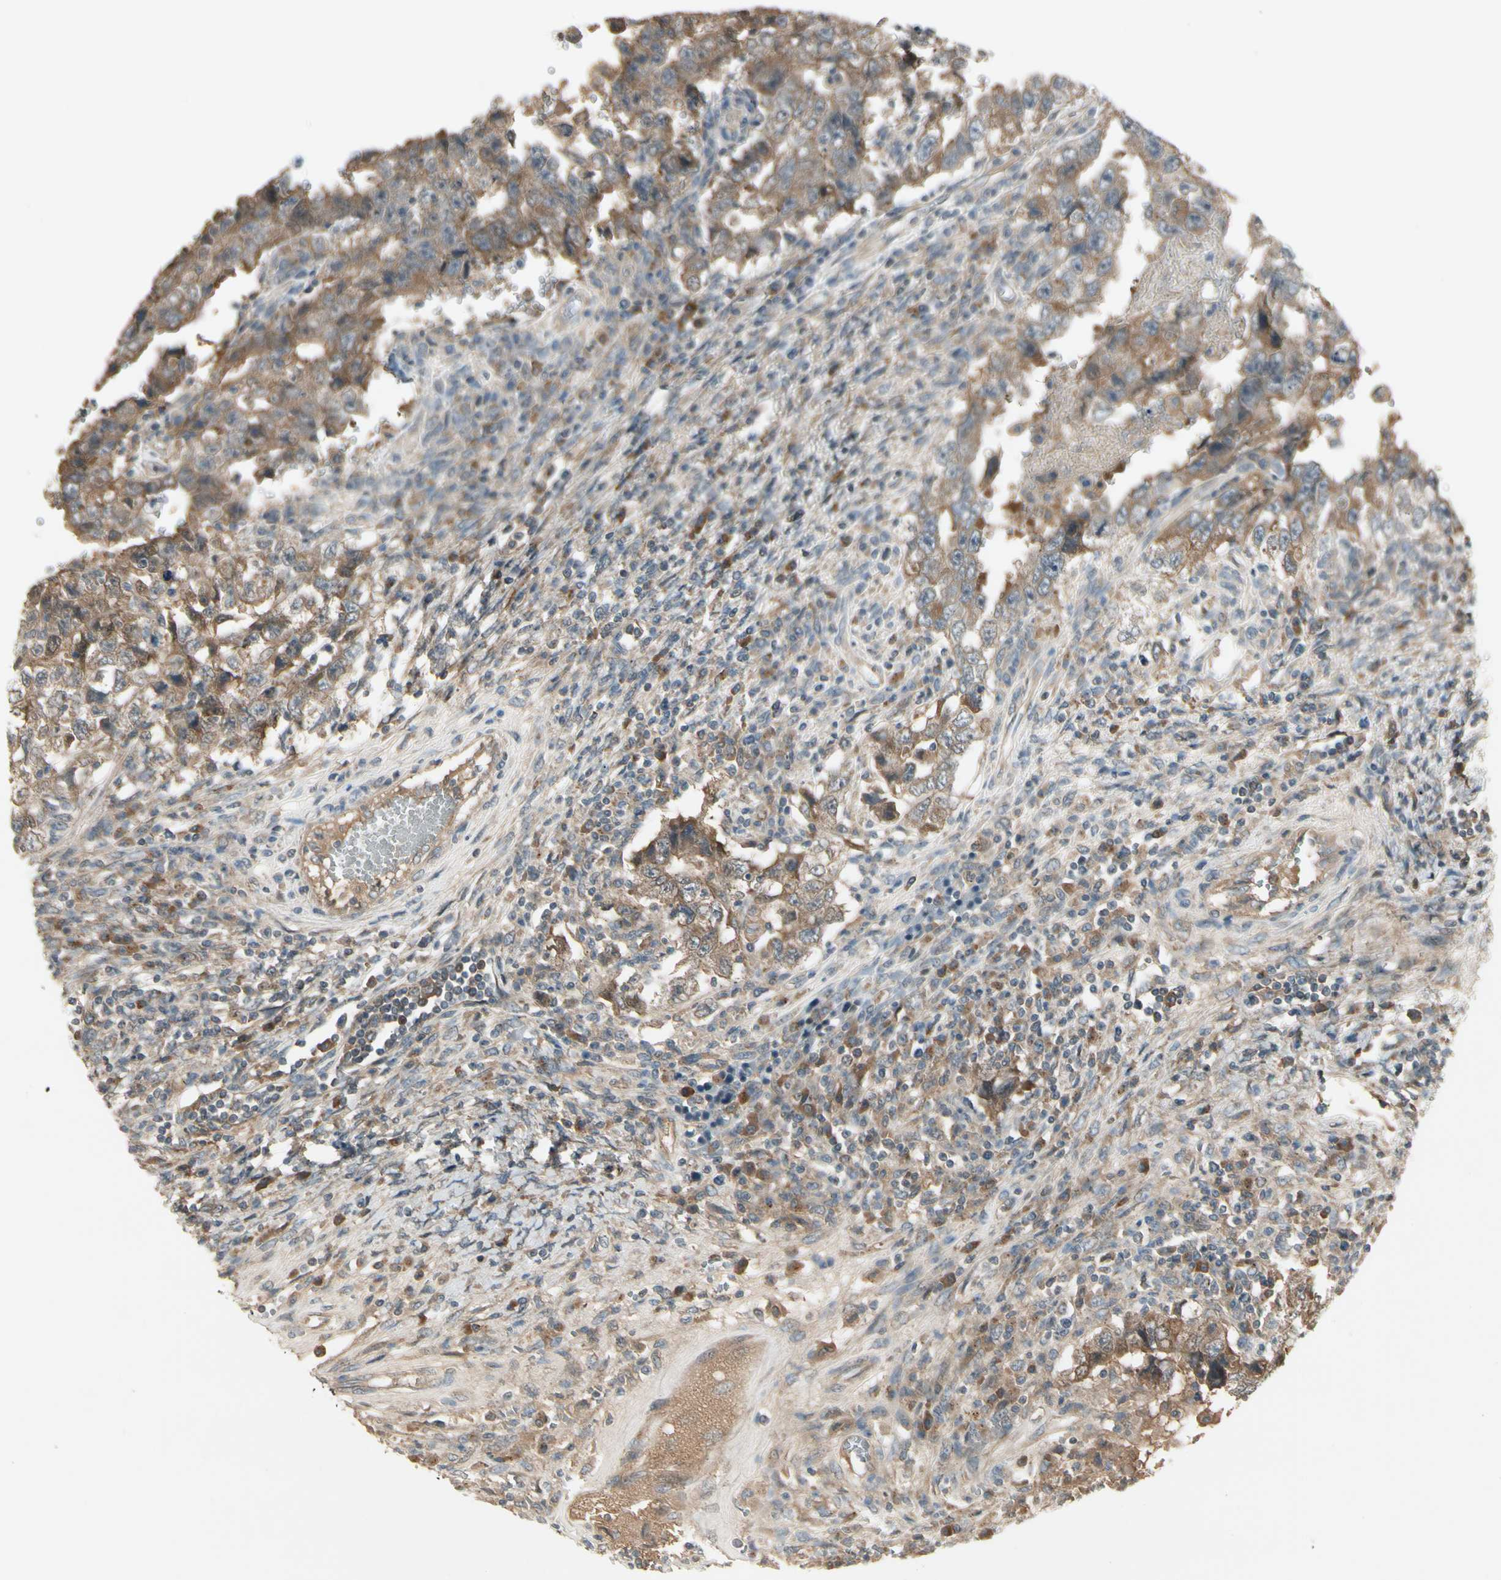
{"staining": {"intensity": "moderate", "quantity": ">75%", "location": "cytoplasmic/membranous"}, "tissue": "testis cancer", "cell_type": "Tumor cells", "image_type": "cancer", "snomed": [{"axis": "morphology", "description": "Carcinoma, Embryonal, NOS"}, {"axis": "topography", "description": "Testis"}], "caption": "Testis embryonal carcinoma stained for a protein shows moderate cytoplasmic/membranous positivity in tumor cells. The staining is performed using DAB (3,3'-diaminobenzidine) brown chromogen to label protein expression. The nuclei are counter-stained blue using hematoxylin.", "gene": "FHDC1", "patient": {"sex": "male", "age": 26}}